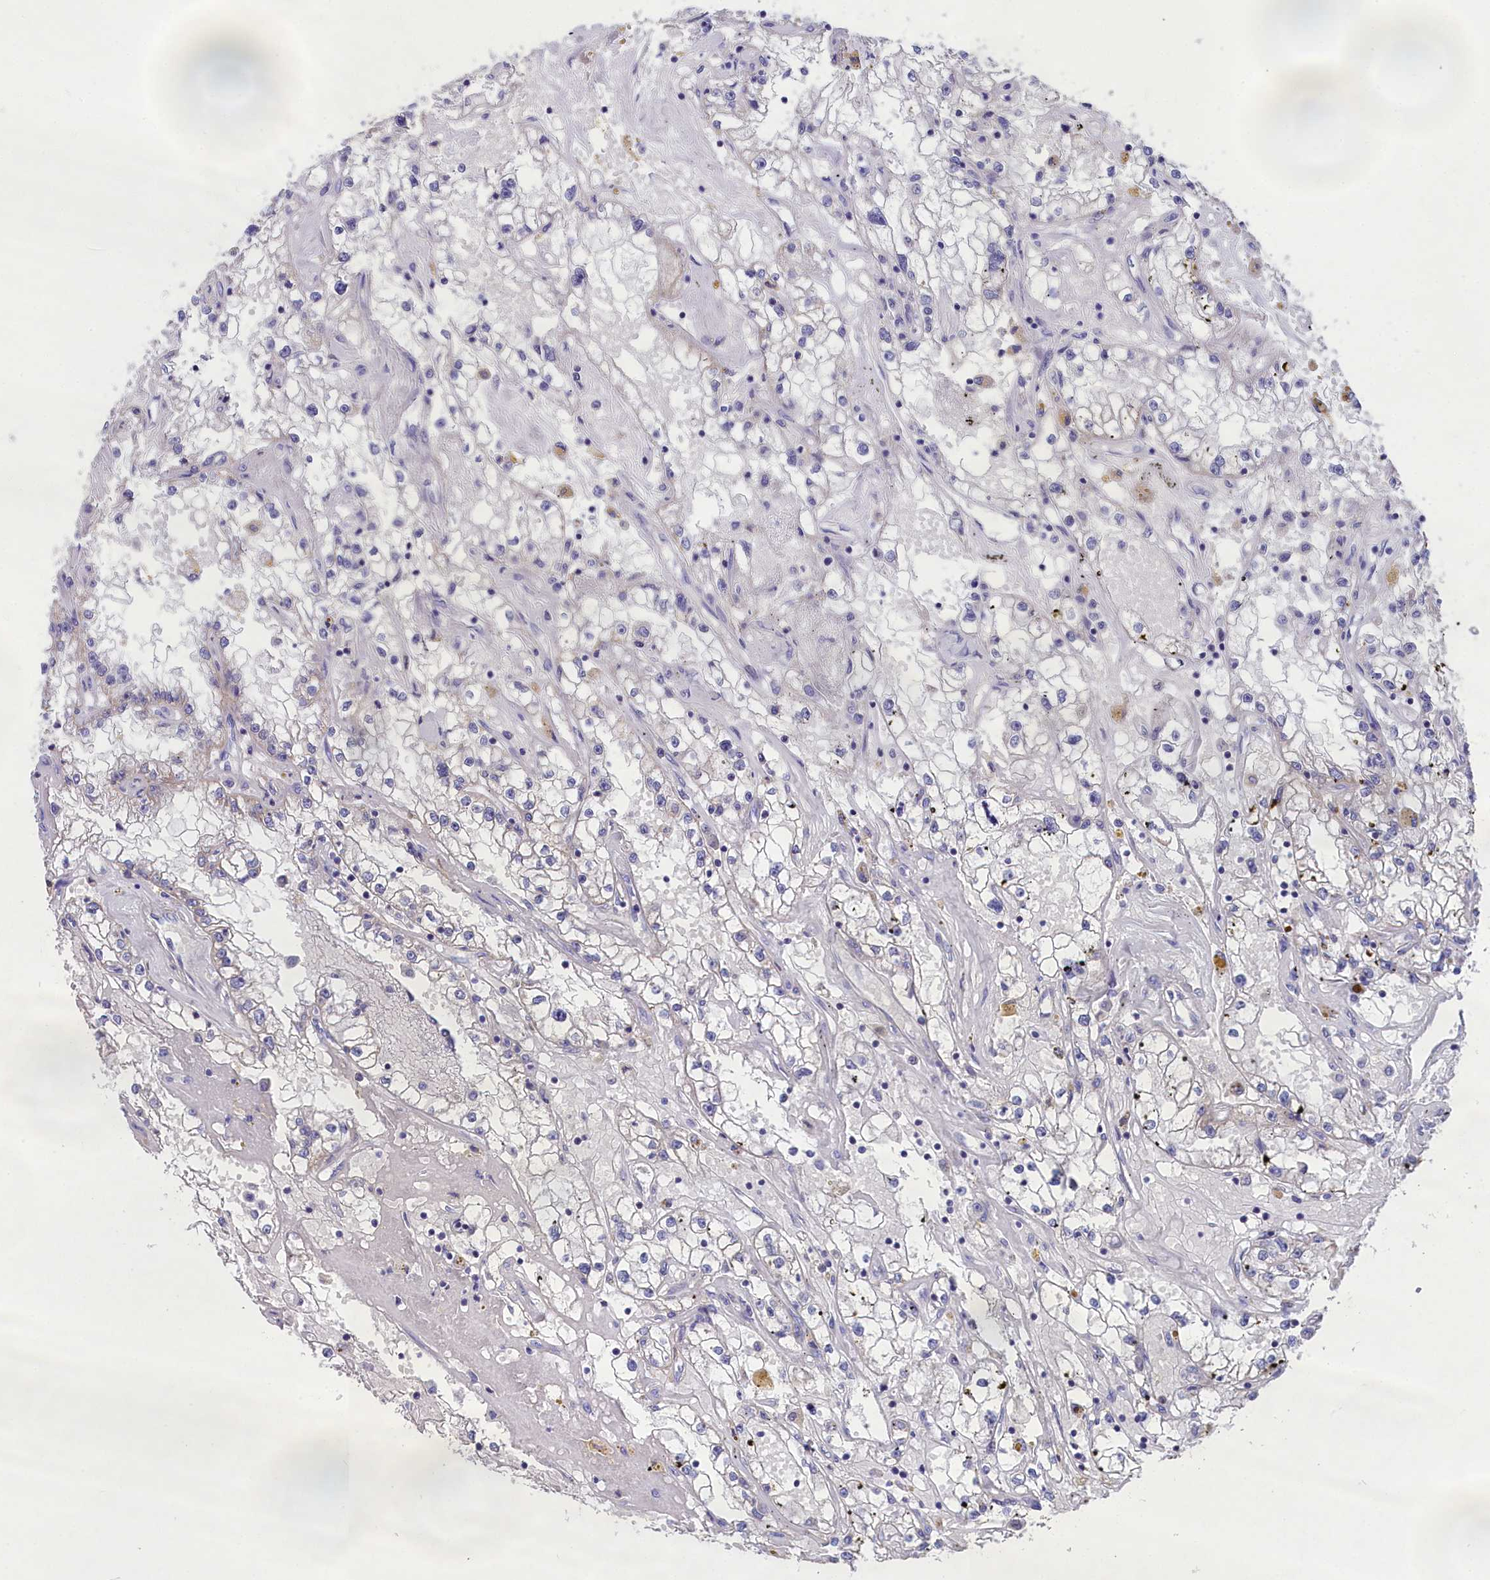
{"staining": {"intensity": "negative", "quantity": "none", "location": "none"}, "tissue": "renal cancer", "cell_type": "Tumor cells", "image_type": "cancer", "snomed": [{"axis": "morphology", "description": "Adenocarcinoma, NOS"}, {"axis": "topography", "description": "Kidney"}], "caption": "The immunohistochemistry histopathology image has no significant staining in tumor cells of renal adenocarcinoma tissue.", "gene": "PRDM12", "patient": {"sex": "male", "age": 56}}